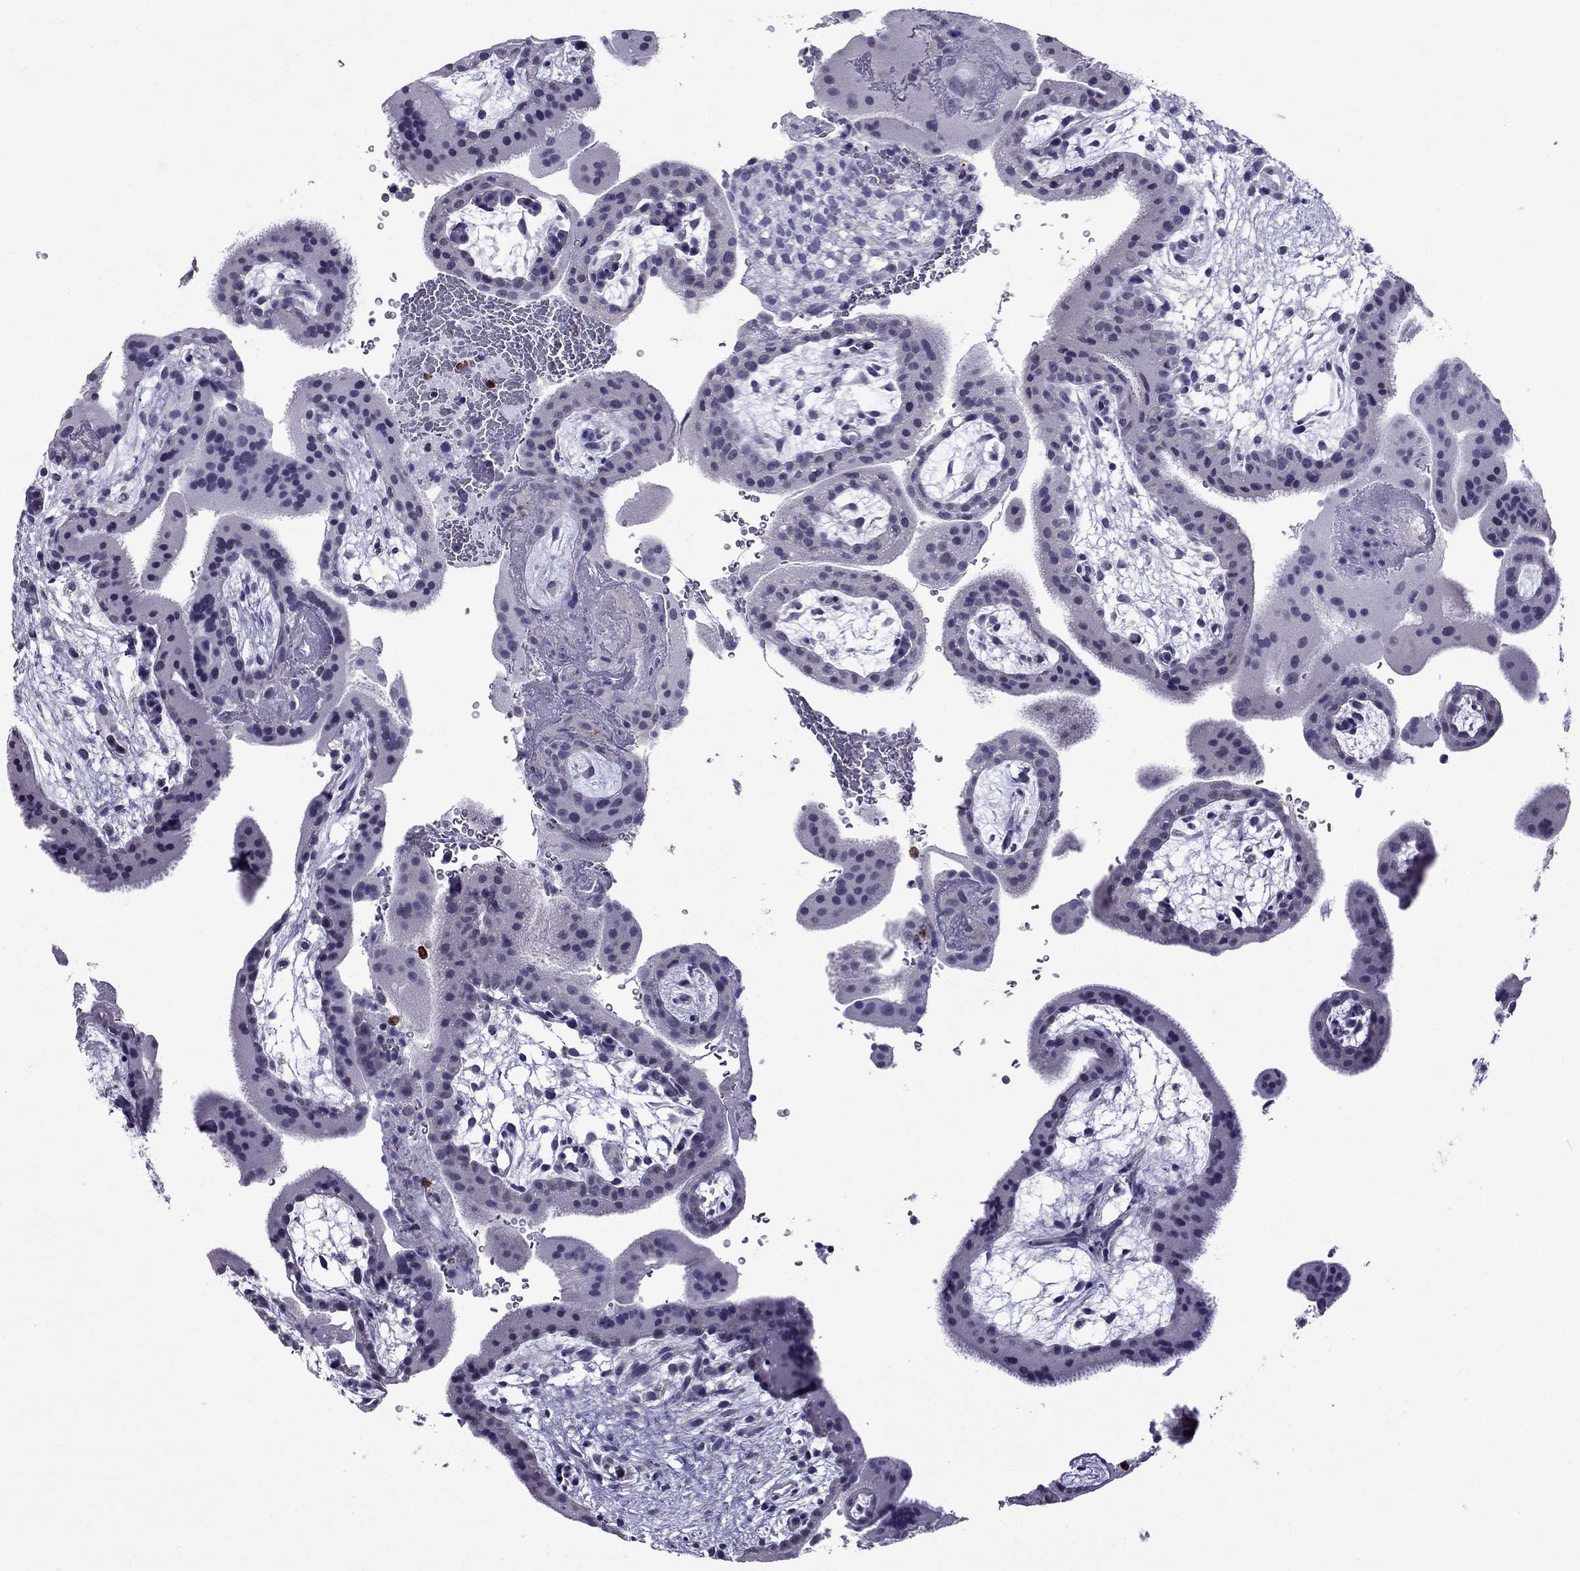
{"staining": {"intensity": "negative", "quantity": "none", "location": "none"}, "tissue": "placenta", "cell_type": "Decidual cells", "image_type": "normal", "snomed": [{"axis": "morphology", "description": "Normal tissue, NOS"}, {"axis": "topography", "description": "Placenta"}], "caption": "Immunohistochemistry (IHC) of normal placenta demonstrates no expression in decidual cells.", "gene": "OLFM4", "patient": {"sex": "female", "age": 19}}